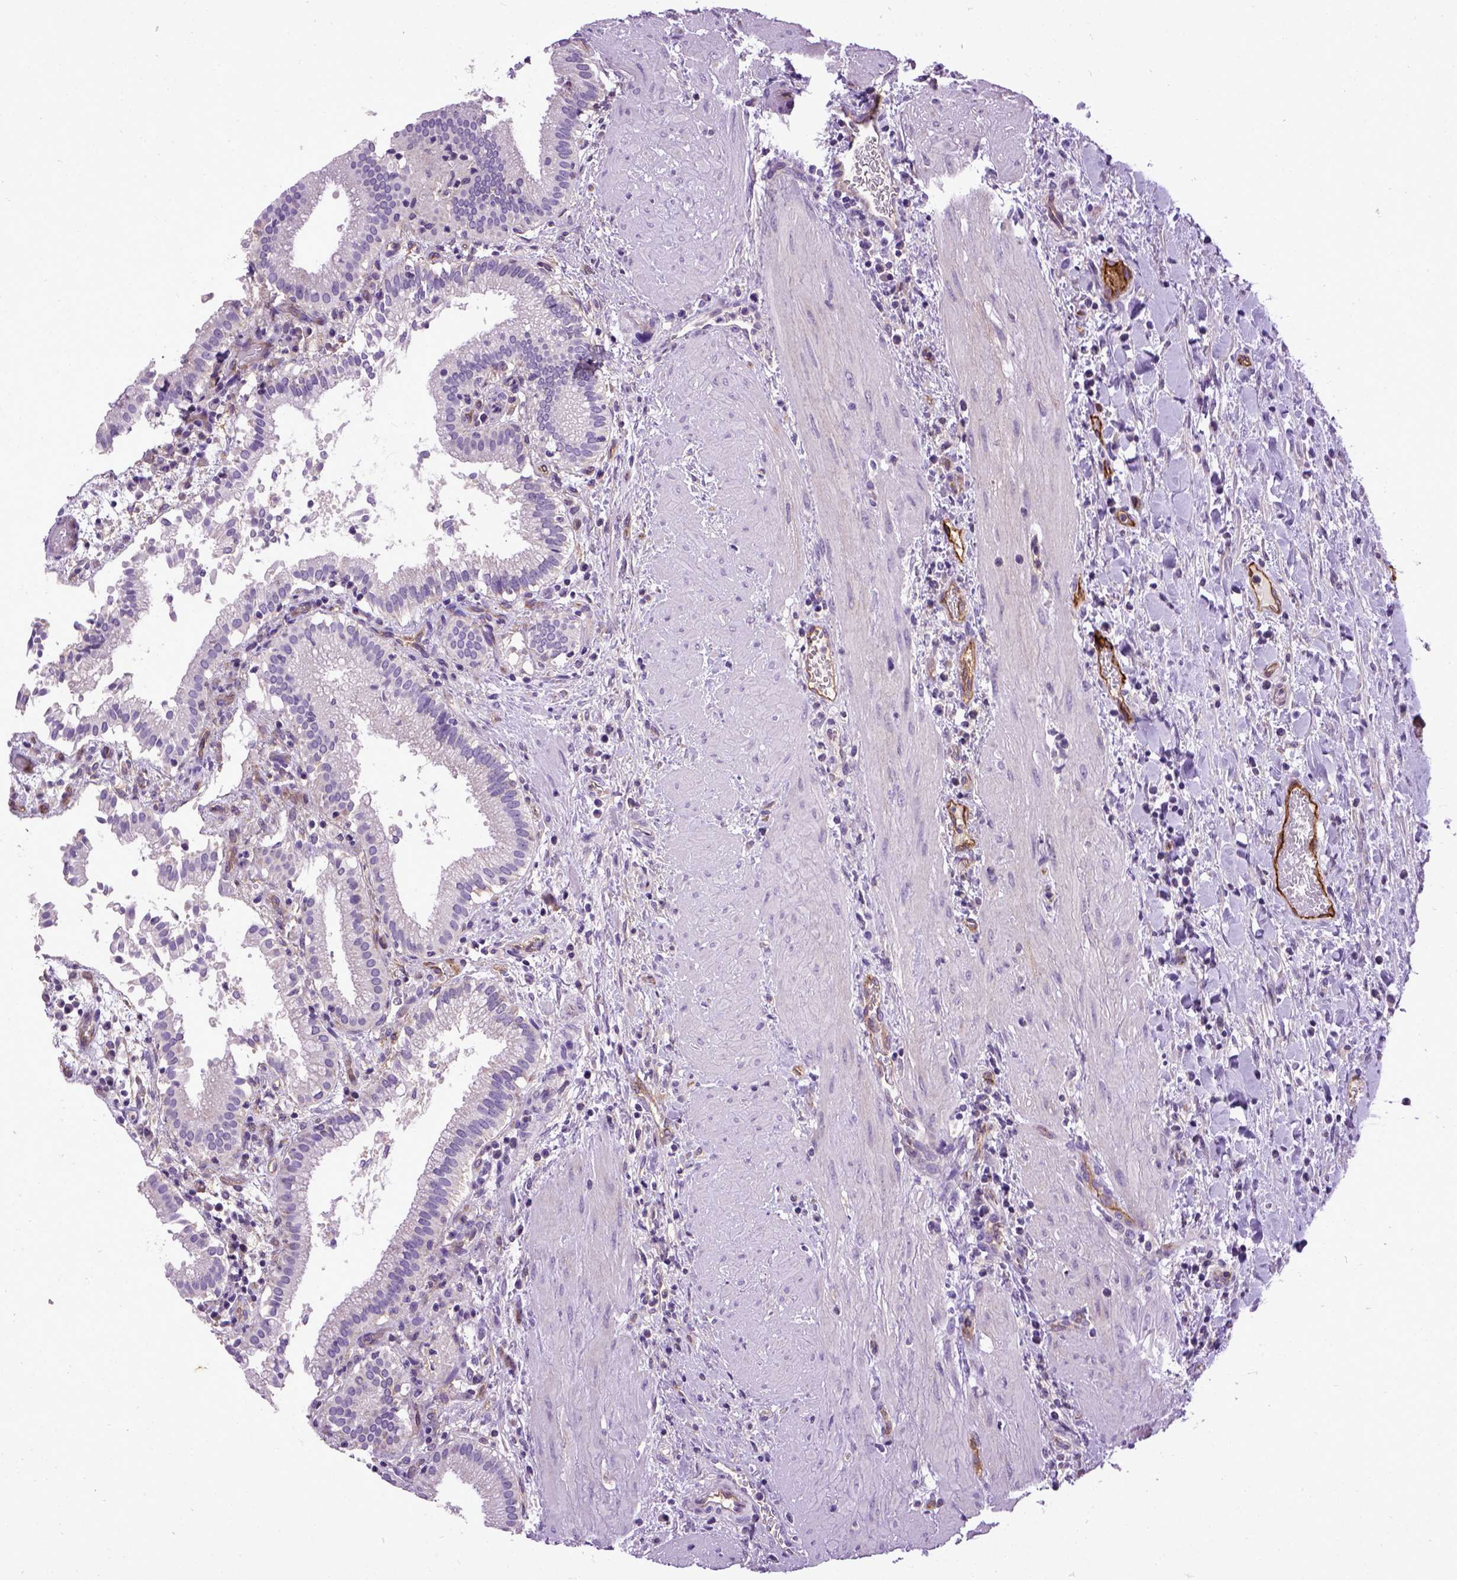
{"staining": {"intensity": "negative", "quantity": "none", "location": "none"}, "tissue": "gallbladder", "cell_type": "Glandular cells", "image_type": "normal", "snomed": [{"axis": "morphology", "description": "Normal tissue, NOS"}, {"axis": "topography", "description": "Gallbladder"}], "caption": "This is an immunohistochemistry (IHC) histopathology image of benign human gallbladder. There is no staining in glandular cells.", "gene": "ENG", "patient": {"sex": "male", "age": 42}}